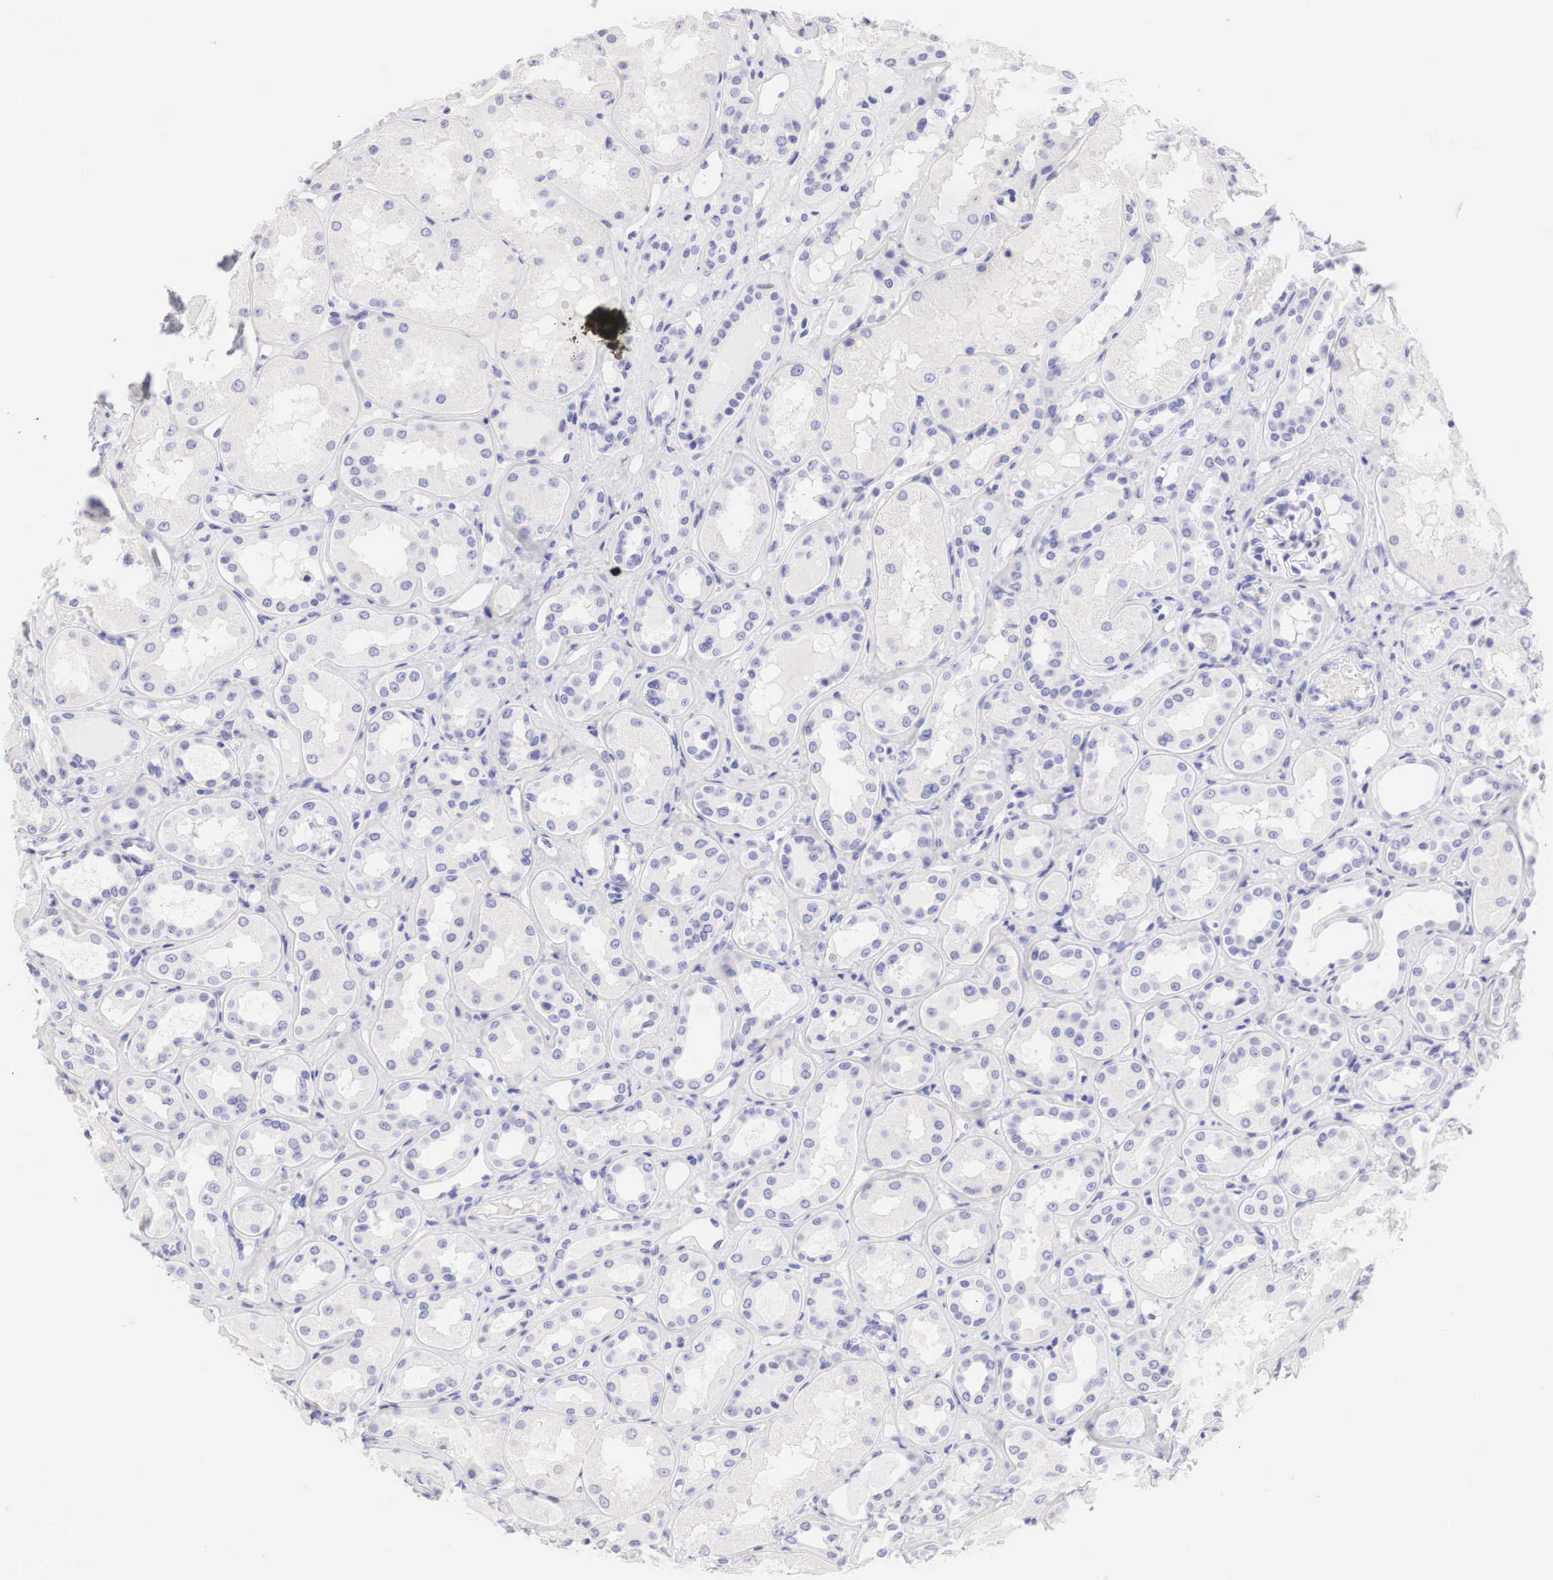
{"staining": {"intensity": "negative", "quantity": "none", "location": "none"}, "tissue": "kidney", "cell_type": "Cells in glomeruli", "image_type": "normal", "snomed": [{"axis": "morphology", "description": "Normal tissue, NOS"}, {"axis": "topography", "description": "Kidney"}], "caption": "DAB immunohistochemical staining of unremarkable human kidney shows no significant staining in cells in glomeruli. (Stains: DAB (3,3'-diaminobenzidine) immunohistochemistry (IHC) with hematoxylin counter stain, Microscopy: brightfield microscopy at high magnification).", "gene": "TYR", "patient": {"sex": "male", "age": 36}}